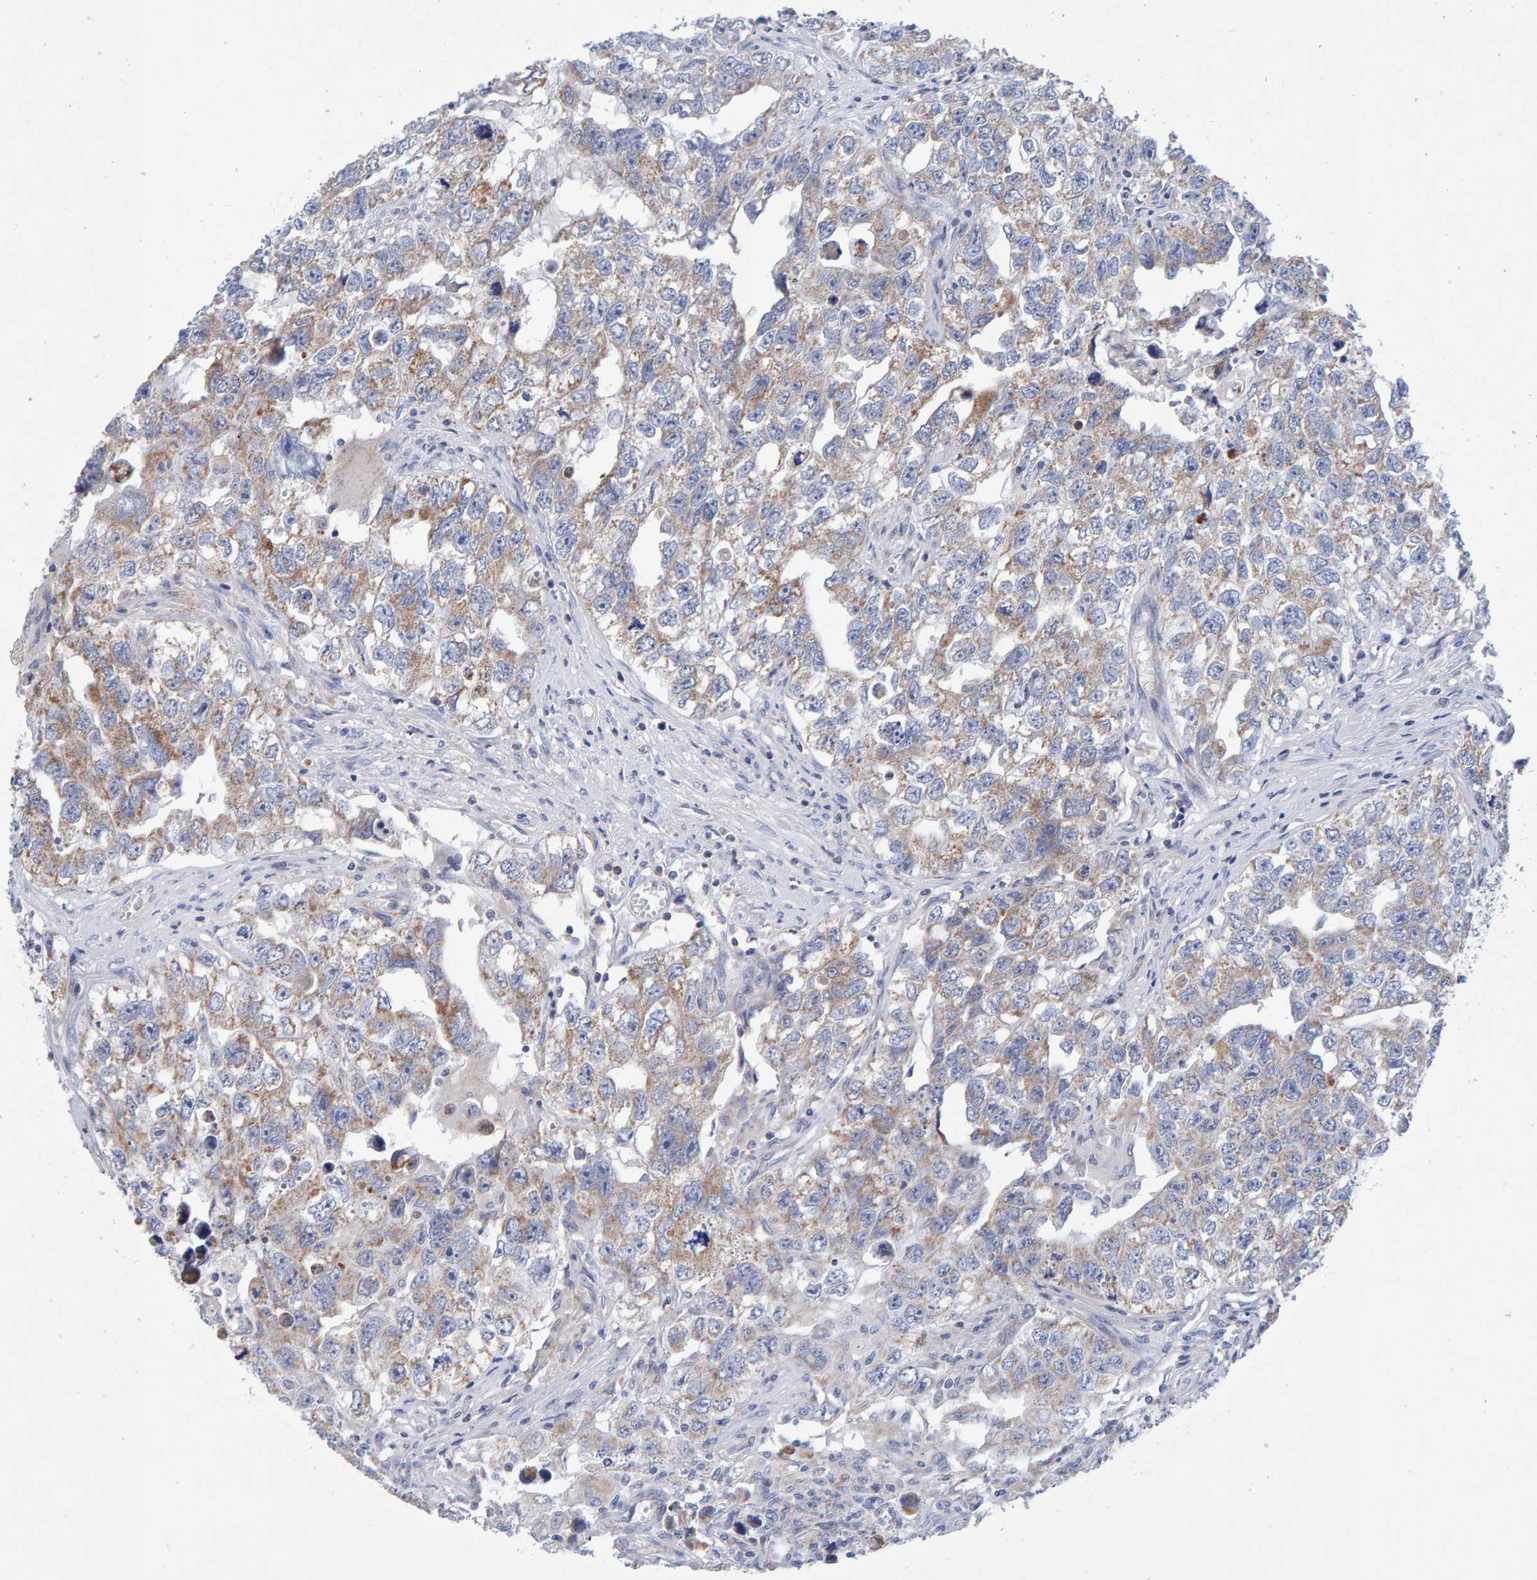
{"staining": {"intensity": "moderate", "quantity": "25%-75%", "location": "cytoplasmic/membranous"}, "tissue": "testis cancer", "cell_type": "Tumor cells", "image_type": "cancer", "snomed": [{"axis": "morphology", "description": "Seminoma, NOS"}, {"axis": "morphology", "description": "Carcinoma, Embryonal, NOS"}, {"axis": "topography", "description": "Testis"}], "caption": "High-magnification brightfield microscopy of testis cancer (embryonal carcinoma) stained with DAB (3,3'-diaminobenzidine) (brown) and counterstained with hematoxylin (blue). tumor cells exhibit moderate cytoplasmic/membranous staining is appreciated in about25%-75% of cells. The protein of interest is stained brown, and the nuclei are stained in blue (DAB (3,3'-diaminobenzidine) IHC with brightfield microscopy, high magnification).", "gene": "EFR3A", "patient": {"sex": "male", "age": 43}}